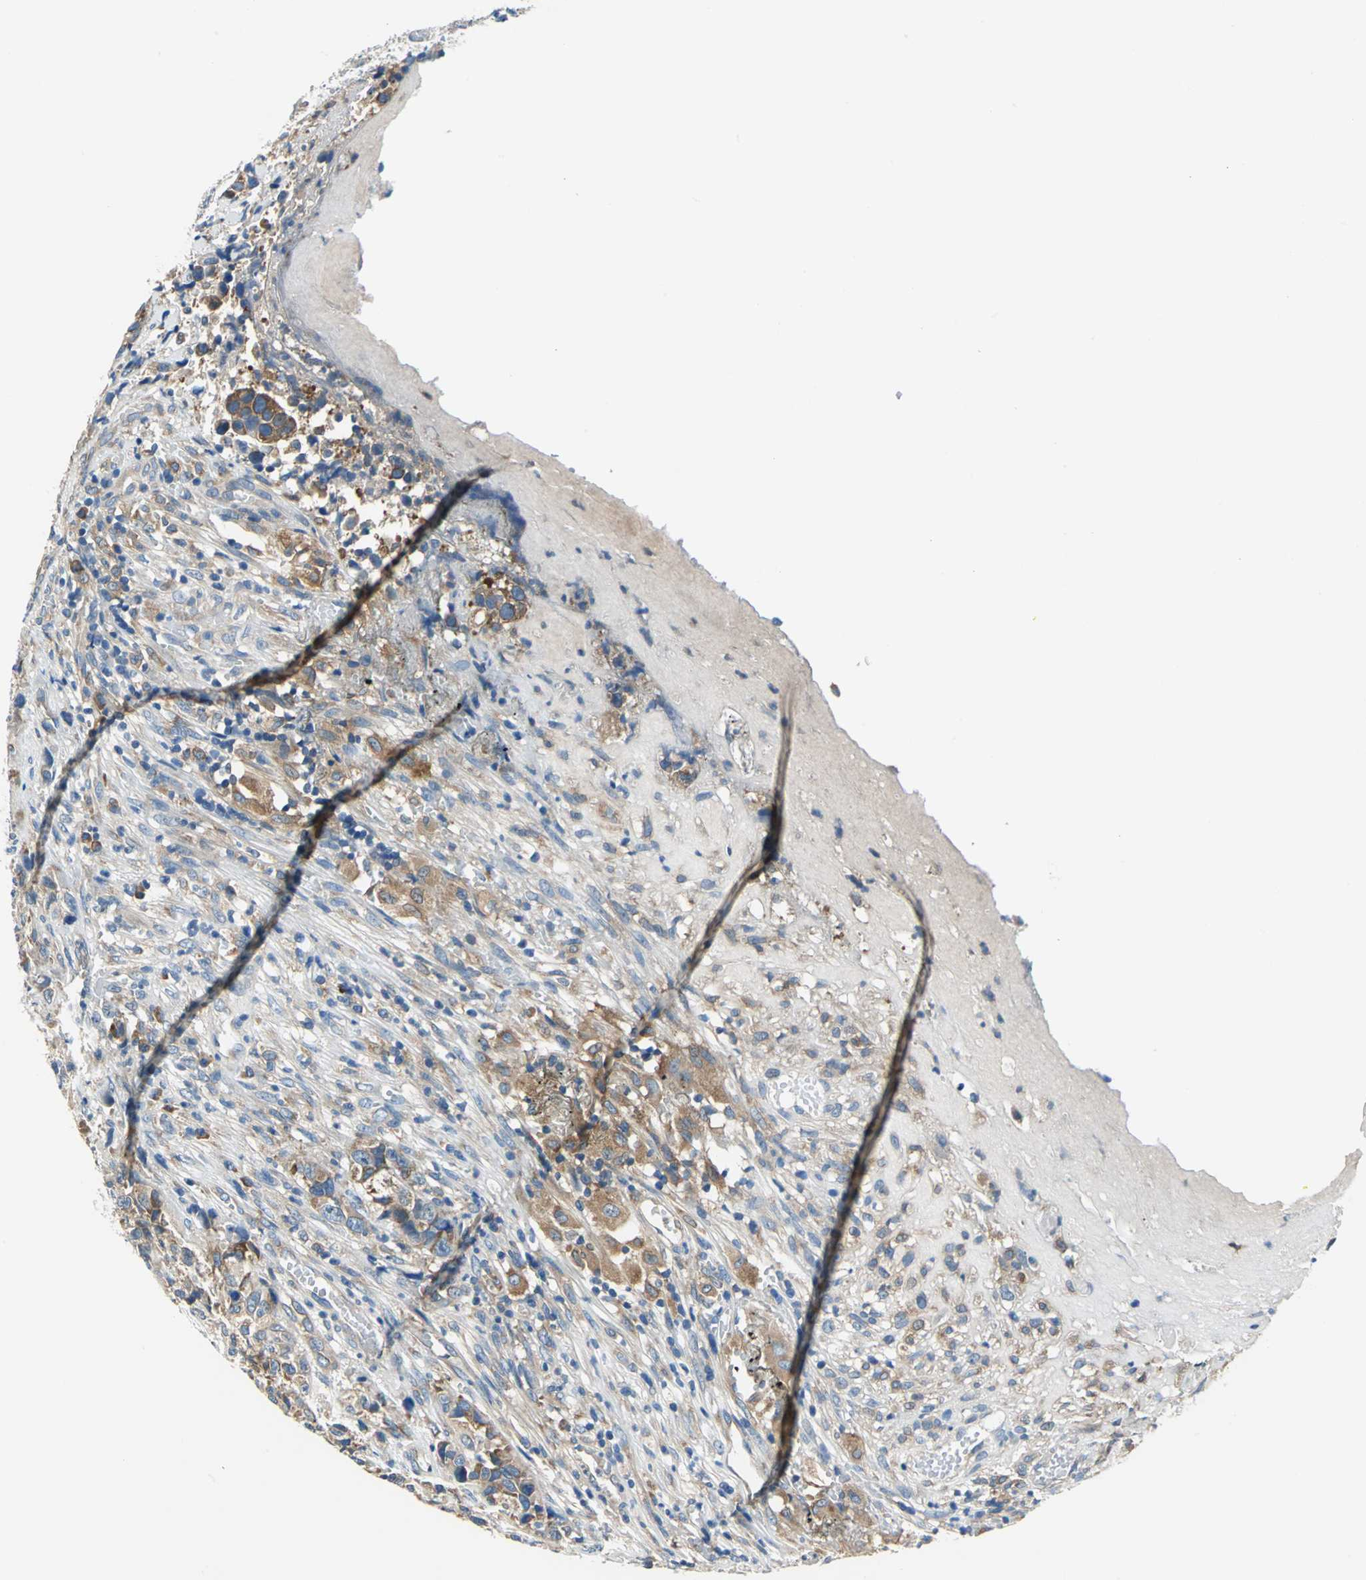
{"staining": {"intensity": "moderate", "quantity": "25%-75%", "location": "cytoplasmic/membranous"}, "tissue": "urothelial cancer", "cell_type": "Tumor cells", "image_type": "cancer", "snomed": [{"axis": "morphology", "description": "Urothelial carcinoma, High grade"}, {"axis": "topography", "description": "Urinary bladder"}], "caption": "This is a histology image of immunohistochemistry (IHC) staining of urothelial cancer, which shows moderate staining in the cytoplasmic/membranous of tumor cells.", "gene": "TRIM25", "patient": {"sex": "female", "age": 81}}